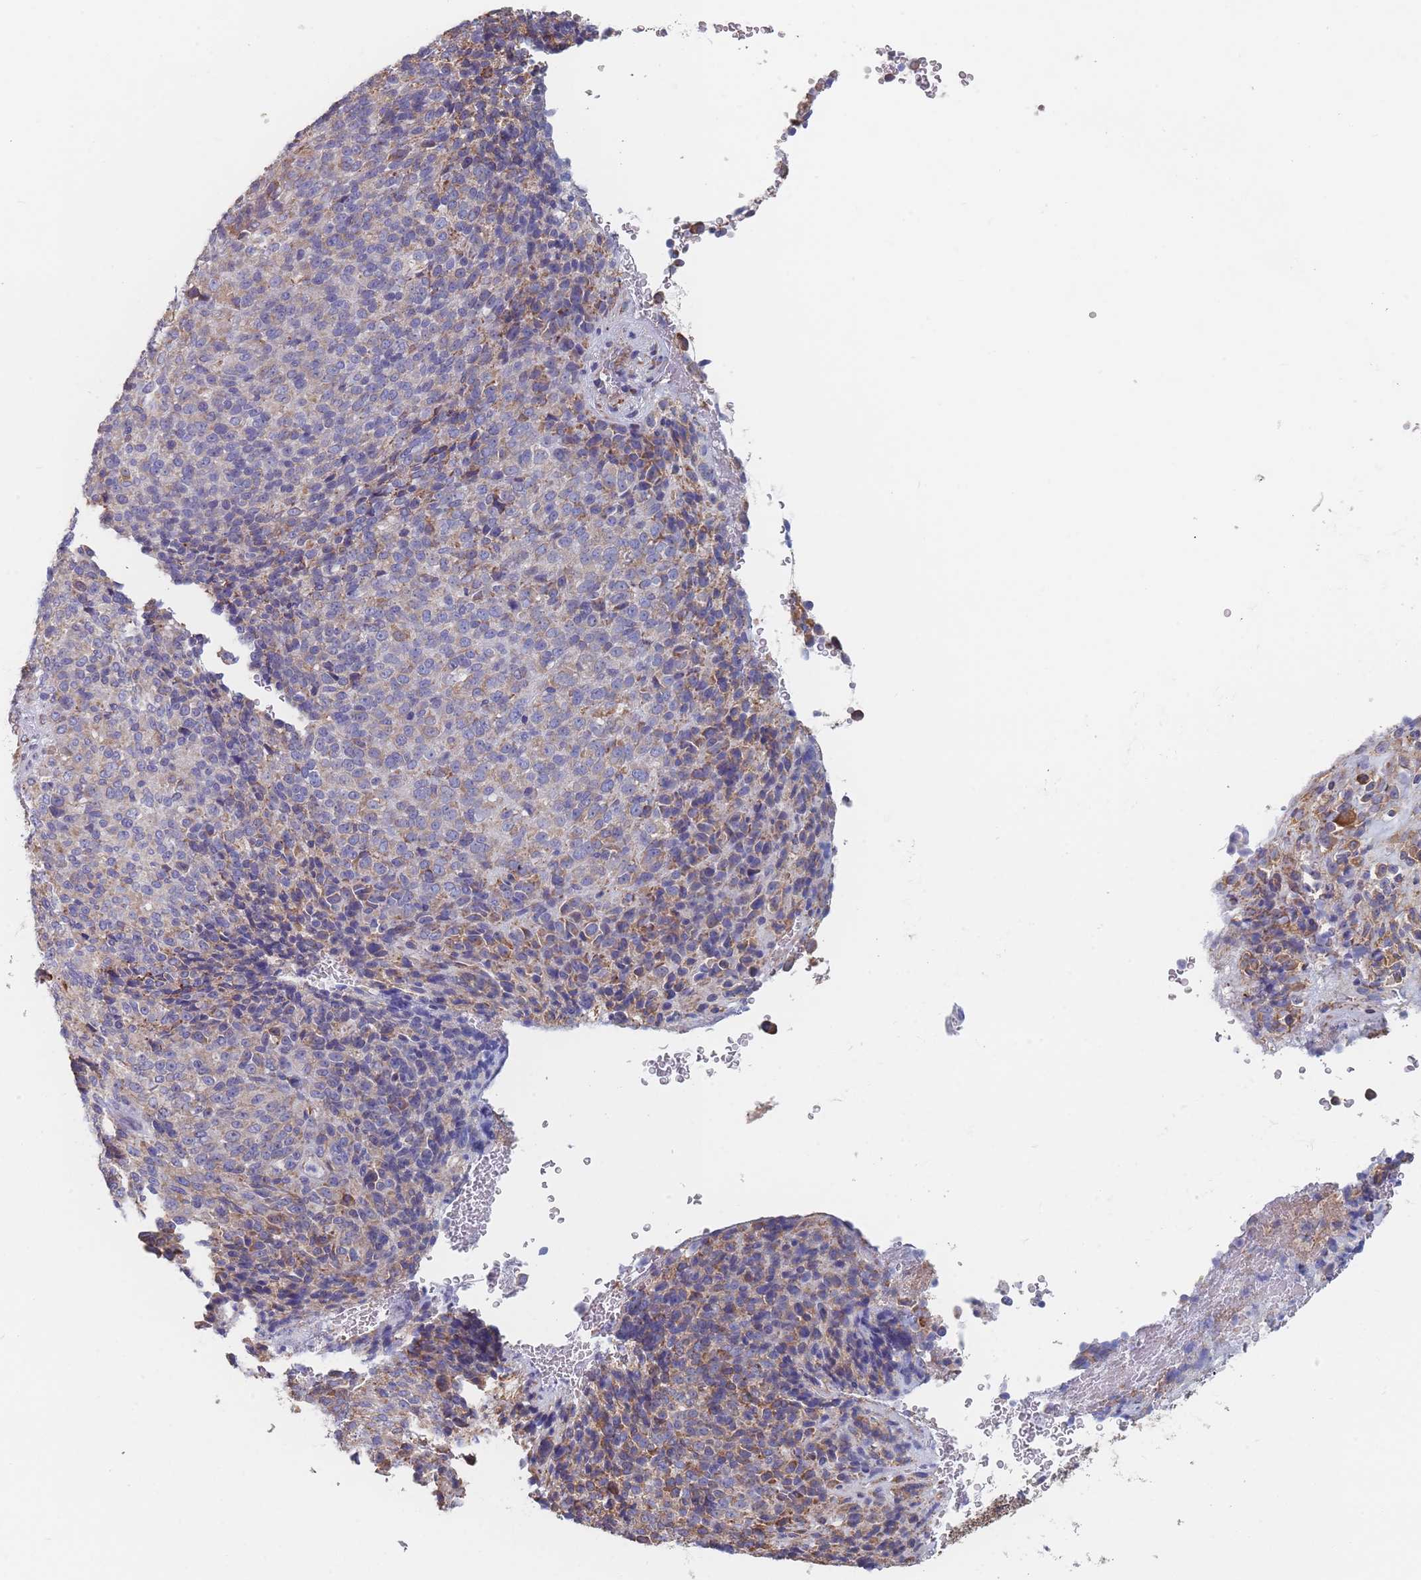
{"staining": {"intensity": "weak", "quantity": "25%-75%", "location": "cytoplasmic/membranous"}, "tissue": "melanoma", "cell_type": "Tumor cells", "image_type": "cancer", "snomed": [{"axis": "morphology", "description": "Malignant melanoma, Metastatic site"}, {"axis": "topography", "description": "Brain"}], "caption": "A high-resolution photomicrograph shows IHC staining of melanoma, which displays weak cytoplasmic/membranous expression in about 25%-75% of tumor cells.", "gene": "OR7C2", "patient": {"sex": "female", "age": 56}}